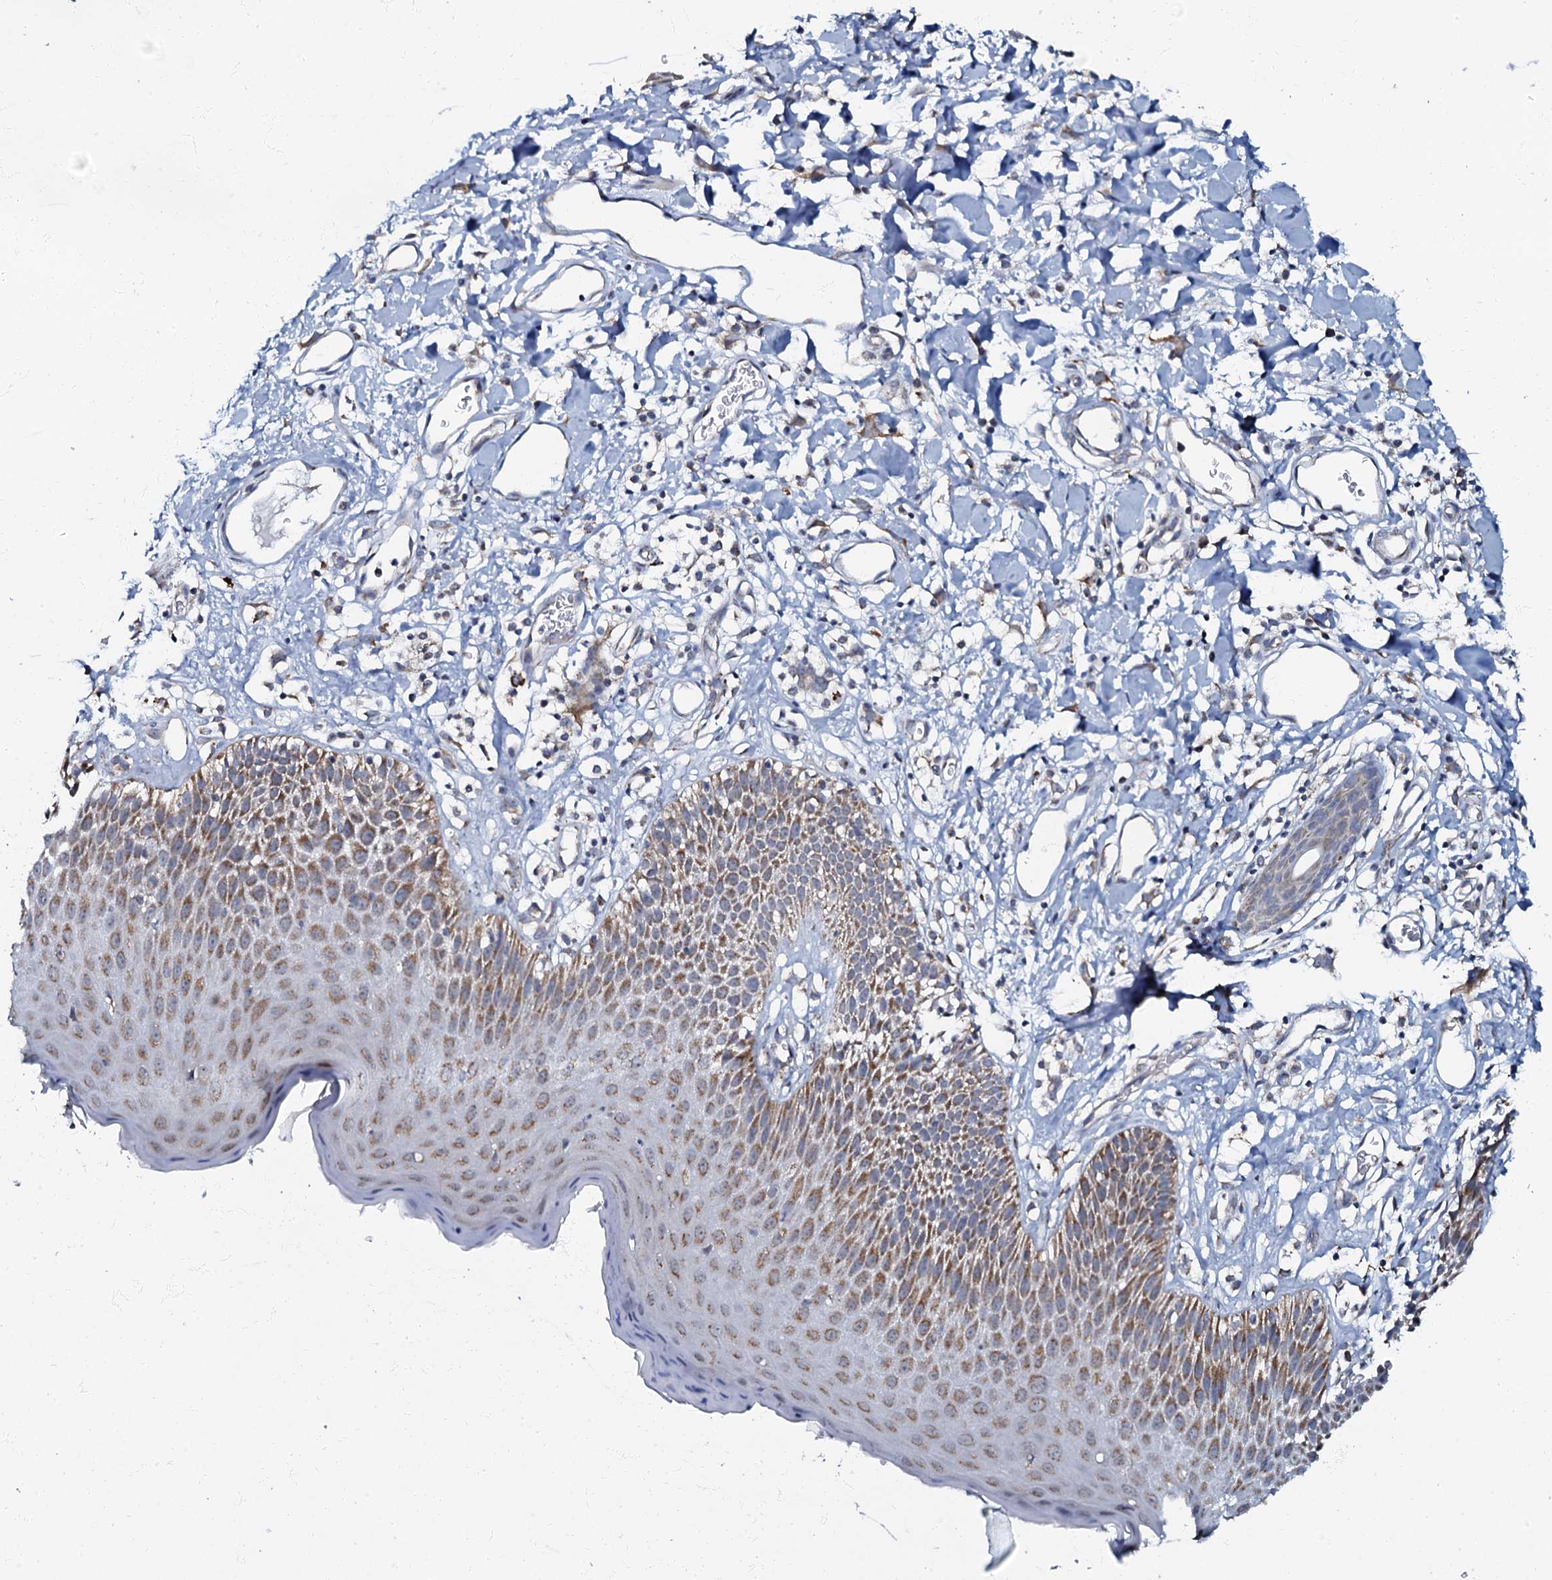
{"staining": {"intensity": "moderate", "quantity": "25%-75%", "location": "cytoplasmic/membranous"}, "tissue": "skin", "cell_type": "Epidermal cells", "image_type": "normal", "snomed": [{"axis": "morphology", "description": "Normal tissue, NOS"}, {"axis": "topography", "description": "Vulva"}], "caption": "DAB immunohistochemical staining of benign skin demonstrates moderate cytoplasmic/membranous protein positivity in approximately 25%-75% of epidermal cells.", "gene": "MRPL51", "patient": {"sex": "female", "age": 68}}